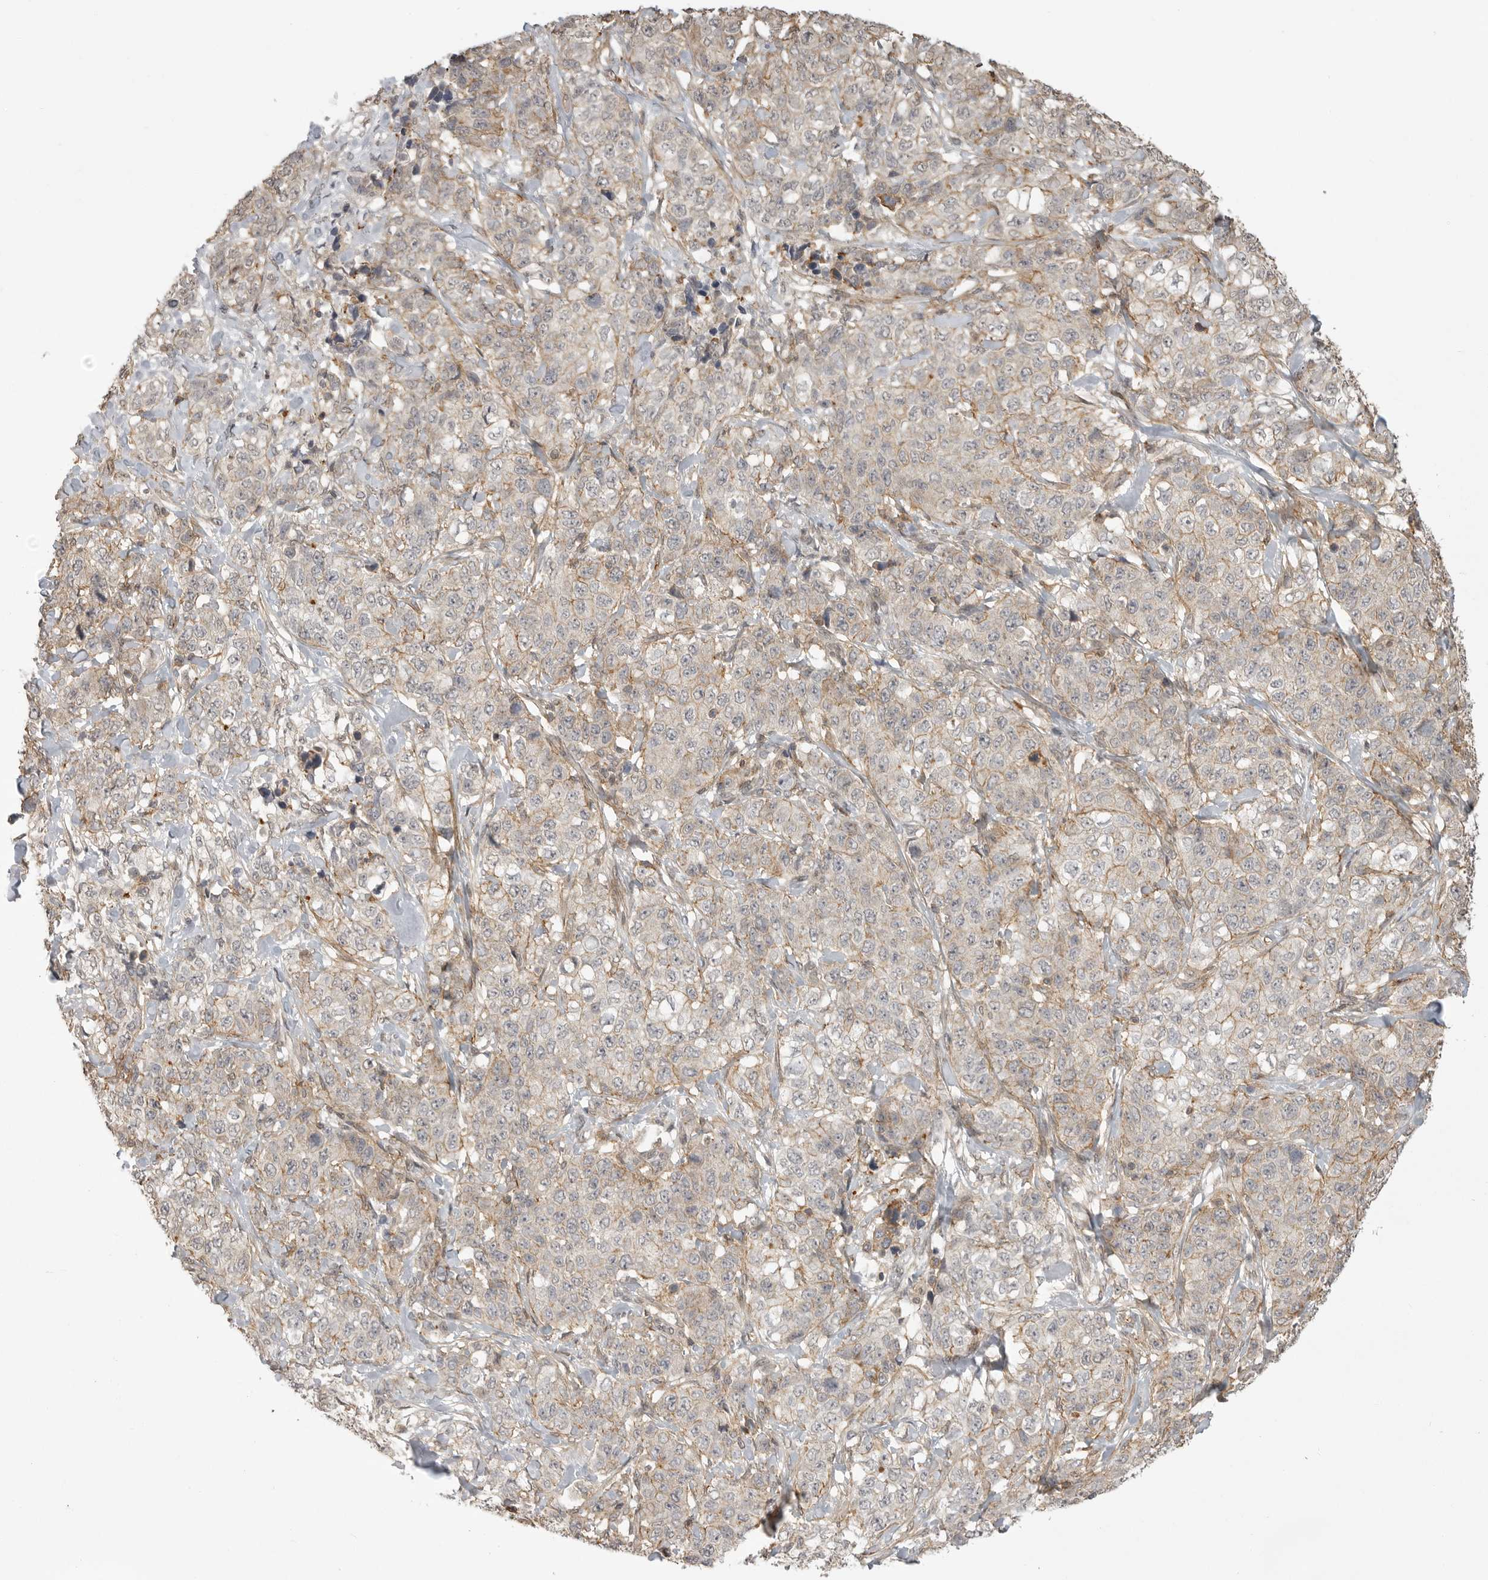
{"staining": {"intensity": "weak", "quantity": "25%-75%", "location": "cytoplasmic/membranous"}, "tissue": "stomach cancer", "cell_type": "Tumor cells", "image_type": "cancer", "snomed": [{"axis": "morphology", "description": "Adenocarcinoma, NOS"}, {"axis": "topography", "description": "Stomach"}], "caption": "Human stomach cancer (adenocarcinoma) stained with a protein marker shows weak staining in tumor cells.", "gene": "GPC2", "patient": {"sex": "male", "age": 48}}